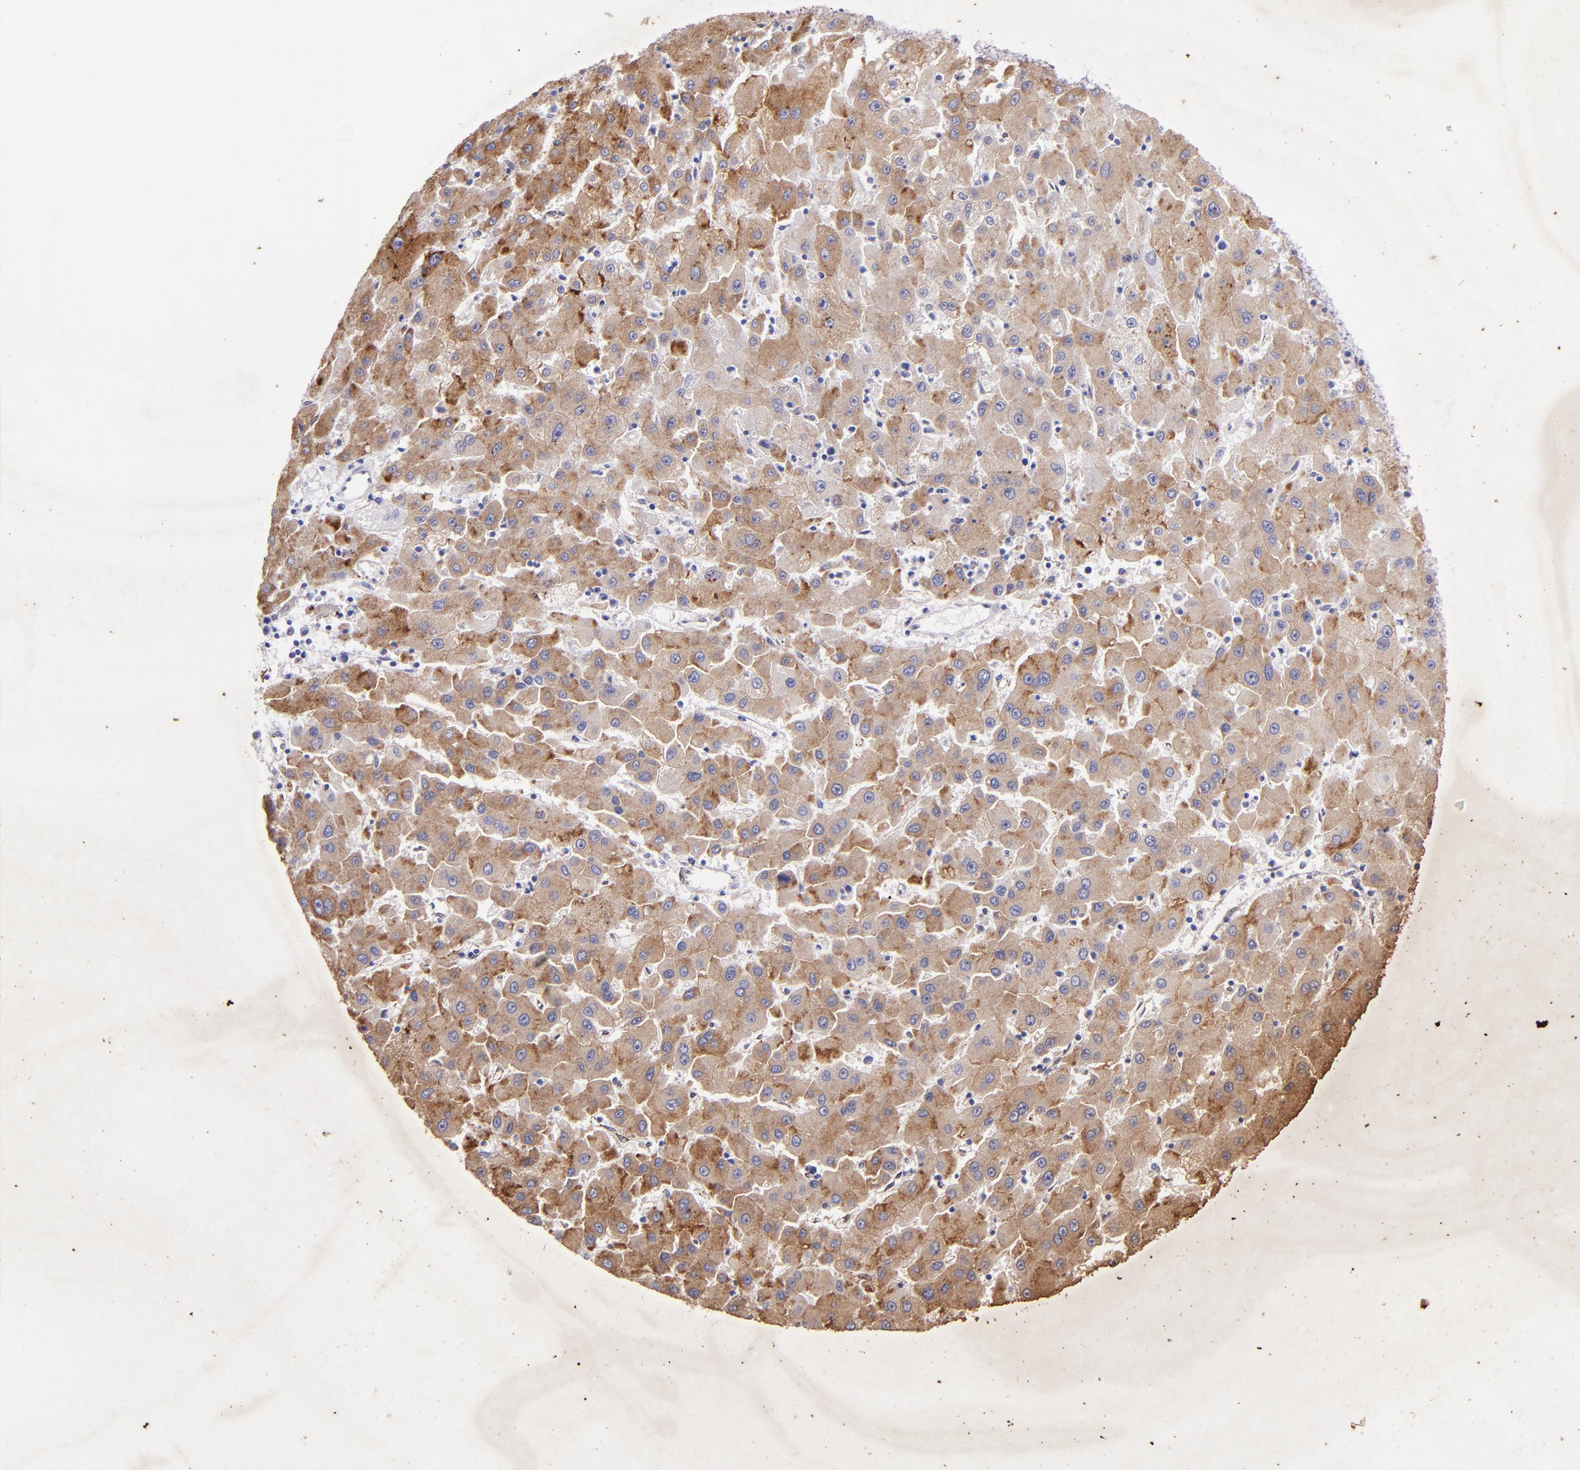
{"staining": {"intensity": "moderate", "quantity": ">75%", "location": "cytoplasmic/membranous"}, "tissue": "liver cancer", "cell_type": "Tumor cells", "image_type": "cancer", "snomed": [{"axis": "morphology", "description": "Carcinoma, Hepatocellular, NOS"}, {"axis": "topography", "description": "Liver"}], "caption": "Immunohistochemistry (IHC) image of human liver cancer (hepatocellular carcinoma) stained for a protein (brown), which demonstrates medium levels of moderate cytoplasmic/membranous expression in about >75% of tumor cells.", "gene": "RET", "patient": {"sex": "male", "age": 72}}